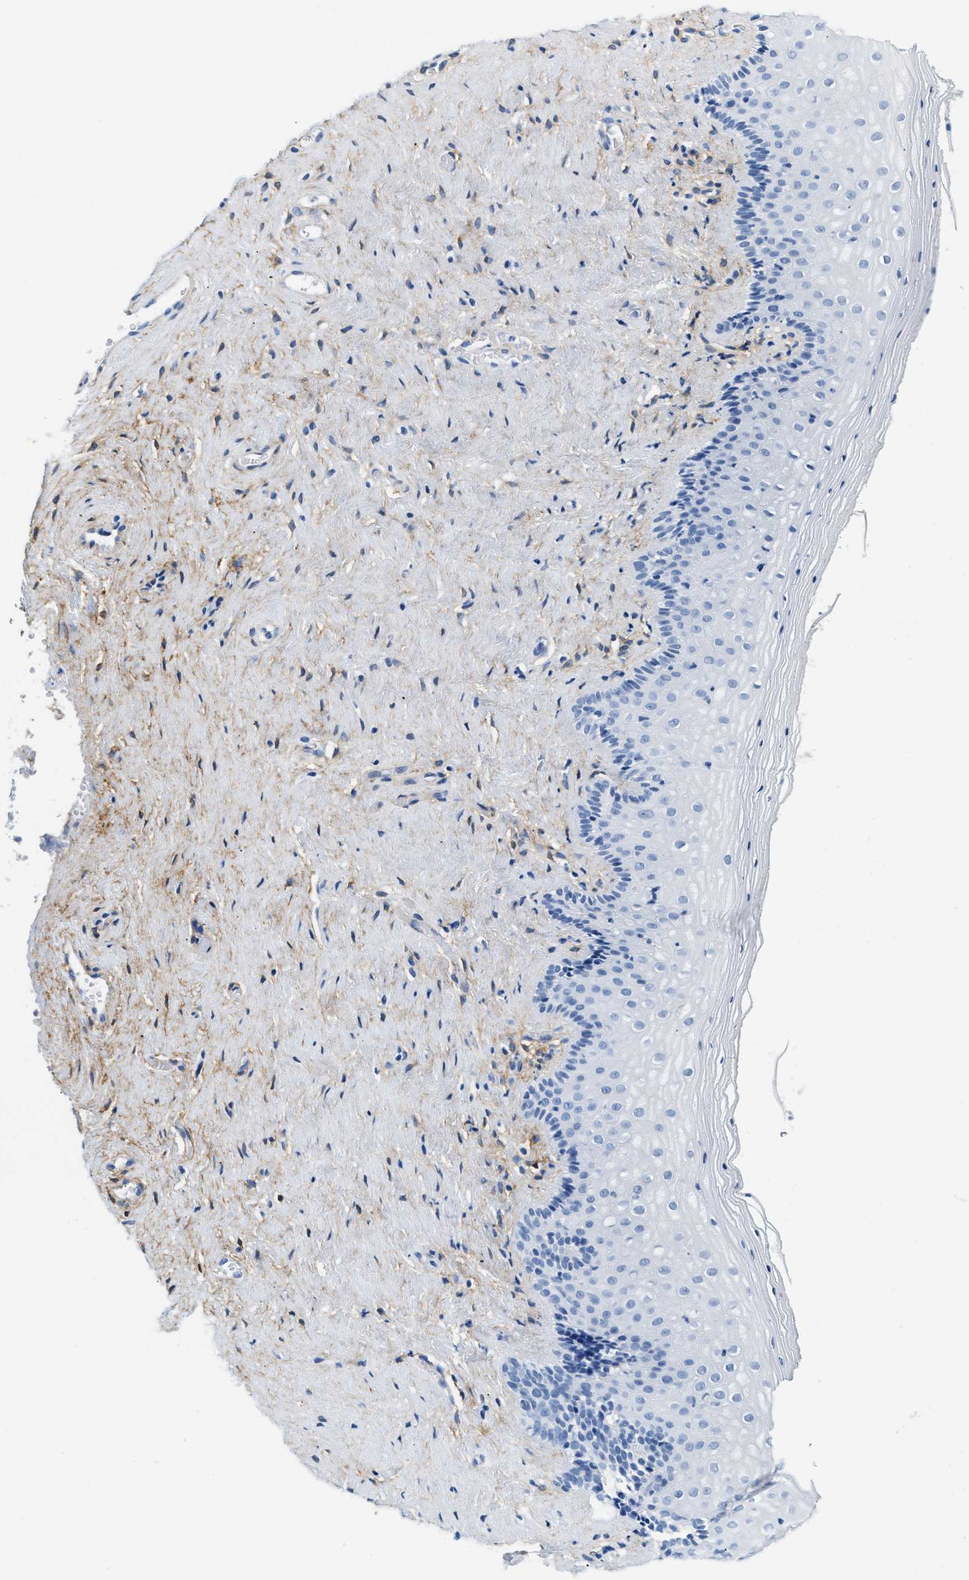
{"staining": {"intensity": "negative", "quantity": "none", "location": "none"}, "tissue": "vagina", "cell_type": "Squamous epithelial cells", "image_type": "normal", "snomed": [{"axis": "morphology", "description": "Normal tissue, NOS"}, {"axis": "topography", "description": "Vagina"}], "caption": "DAB immunohistochemical staining of unremarkable human vagina displays no significant positivity in squamous epithelial cells.", "gene": "PDGFRB", "patient": {"sex": "female", "age": 44}}